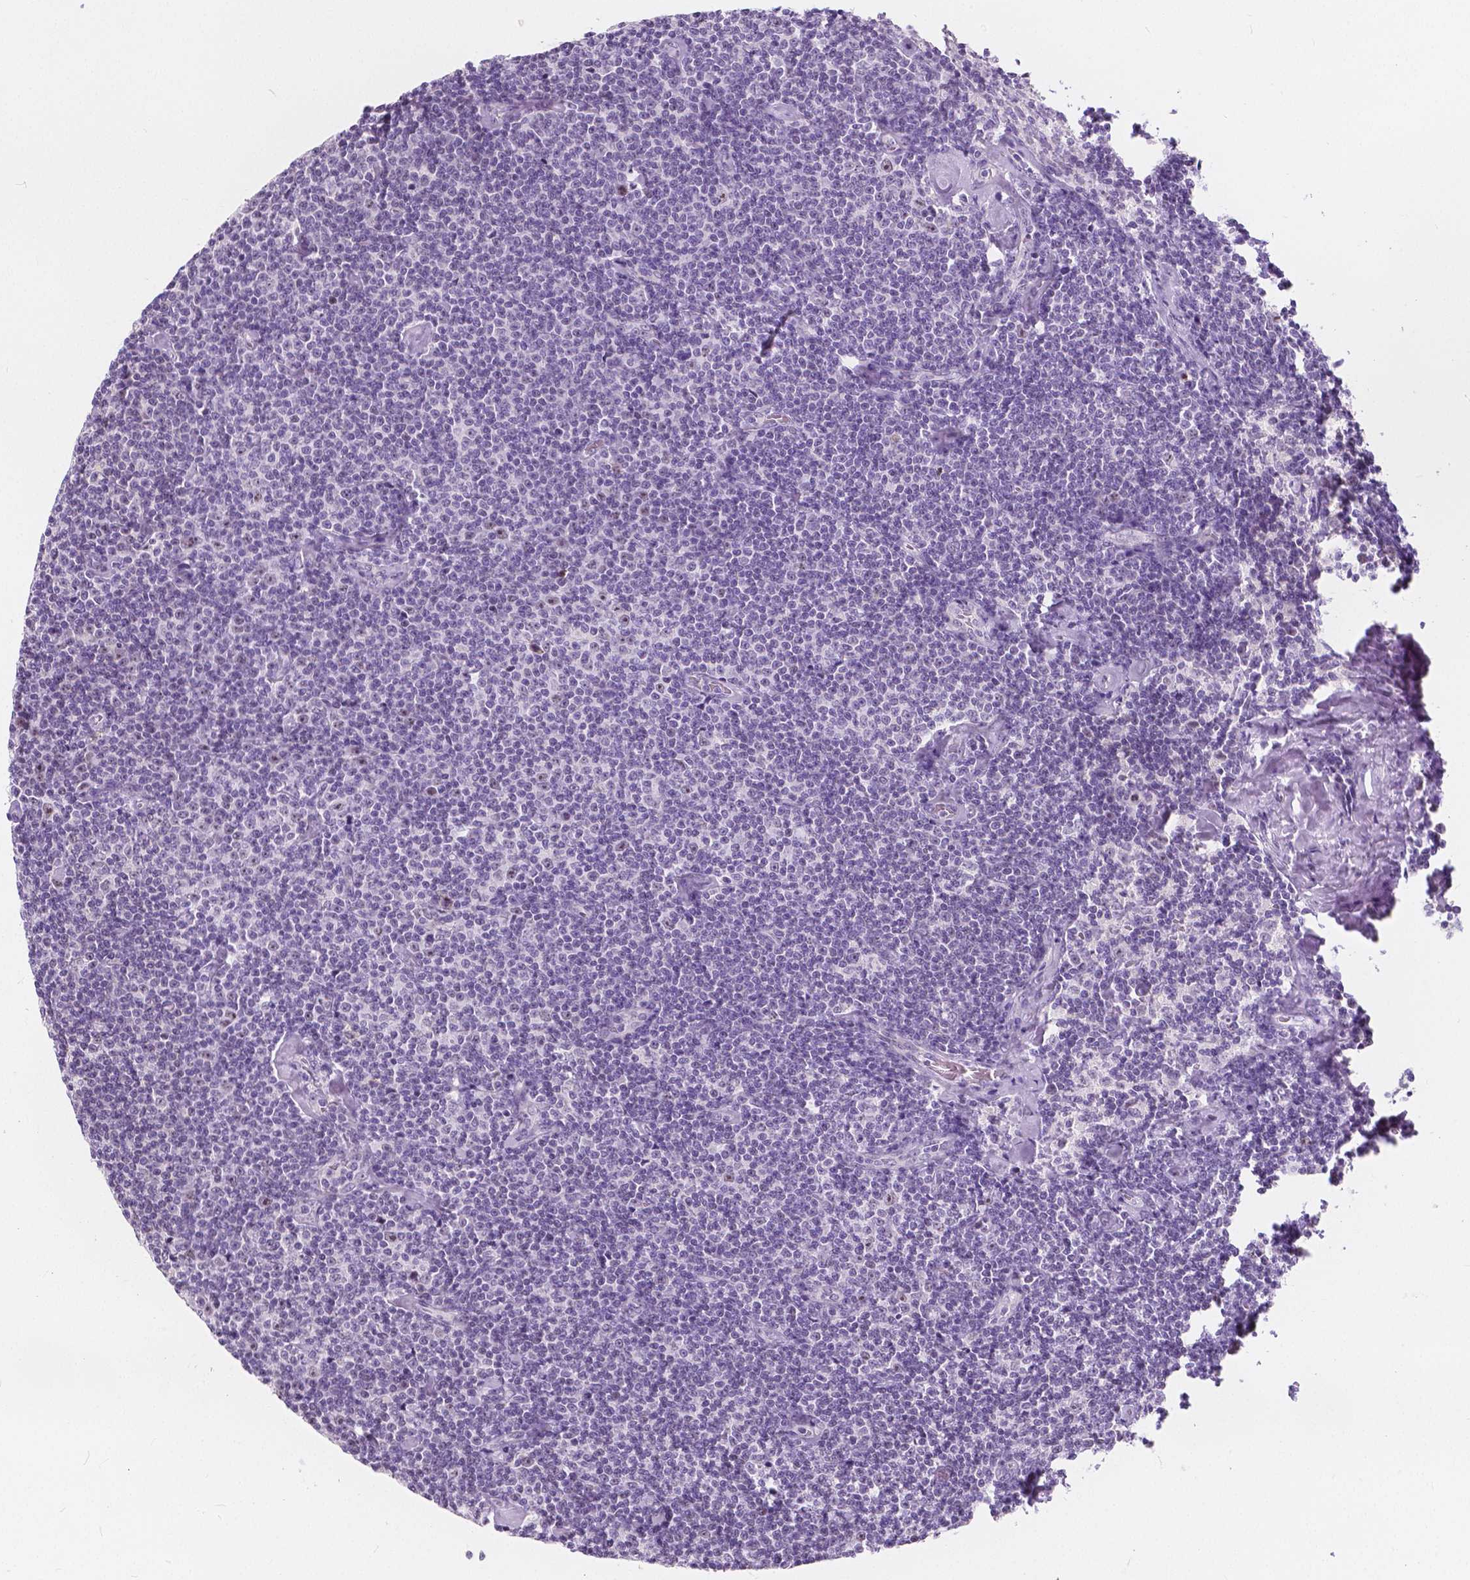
{"staining": {"intensity": "negative", "quantity": "none", "location": "none"}, "tissue": "lymphoma", "cell_type": "Tumor cells", "image_type": "cancer", "snomed": [{"axis": "morphology", "description": "Malignant lymphoma, non-Hodgkin's type, Low grade"}, {"axis": "topography", "description": "Lymph node"}], "caption": "This is a image of immunohistochemistry (IHC) staining of malignant lymphoma, non-Hodgkin's type (low-grade), which shows no staining in tumor cells.", "gene": "NOLC1", "patient": {"sex": "male", "age": 81}}